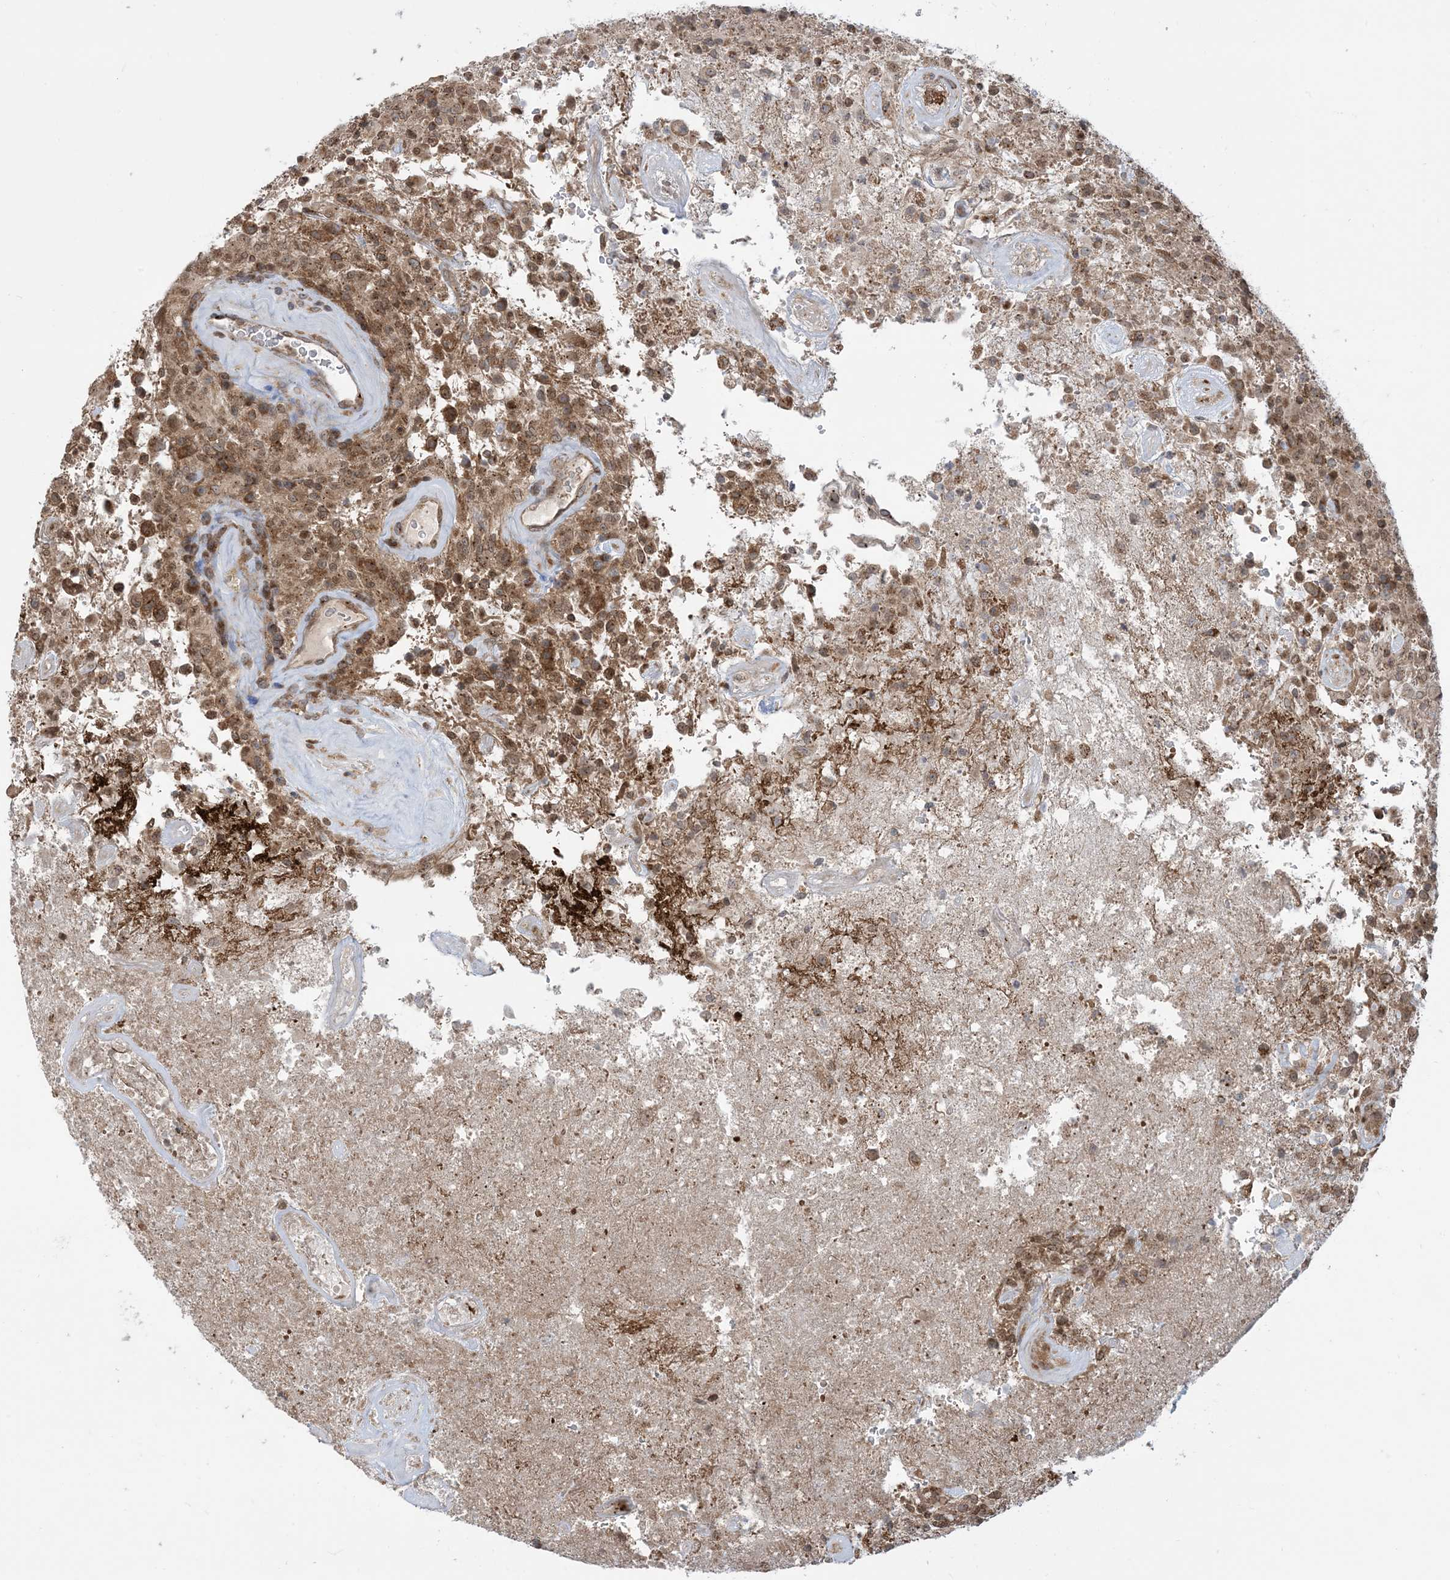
{"staining": {"intensity": "moderate", "quantity": ">75%", "location": "cytoplasmic/membranous,nuclear"}, "tissue": "glioma", "cell_type": "Tumor cells", "image_type": "cancer", "snomed": [{"axis": "morphology", "description": "Glioma, malignant, High grade"}, {"axis": "topography", "description": "Brain"}], "caption": "A histopathology image of high-grade glioma (malignant) stained for a protein demonstrates moderate cytoplasmic/membranous and nuclear brown staining in tumor cells.", "gene": "CASP4", "patient": {"sex": "female", "age": 57}}